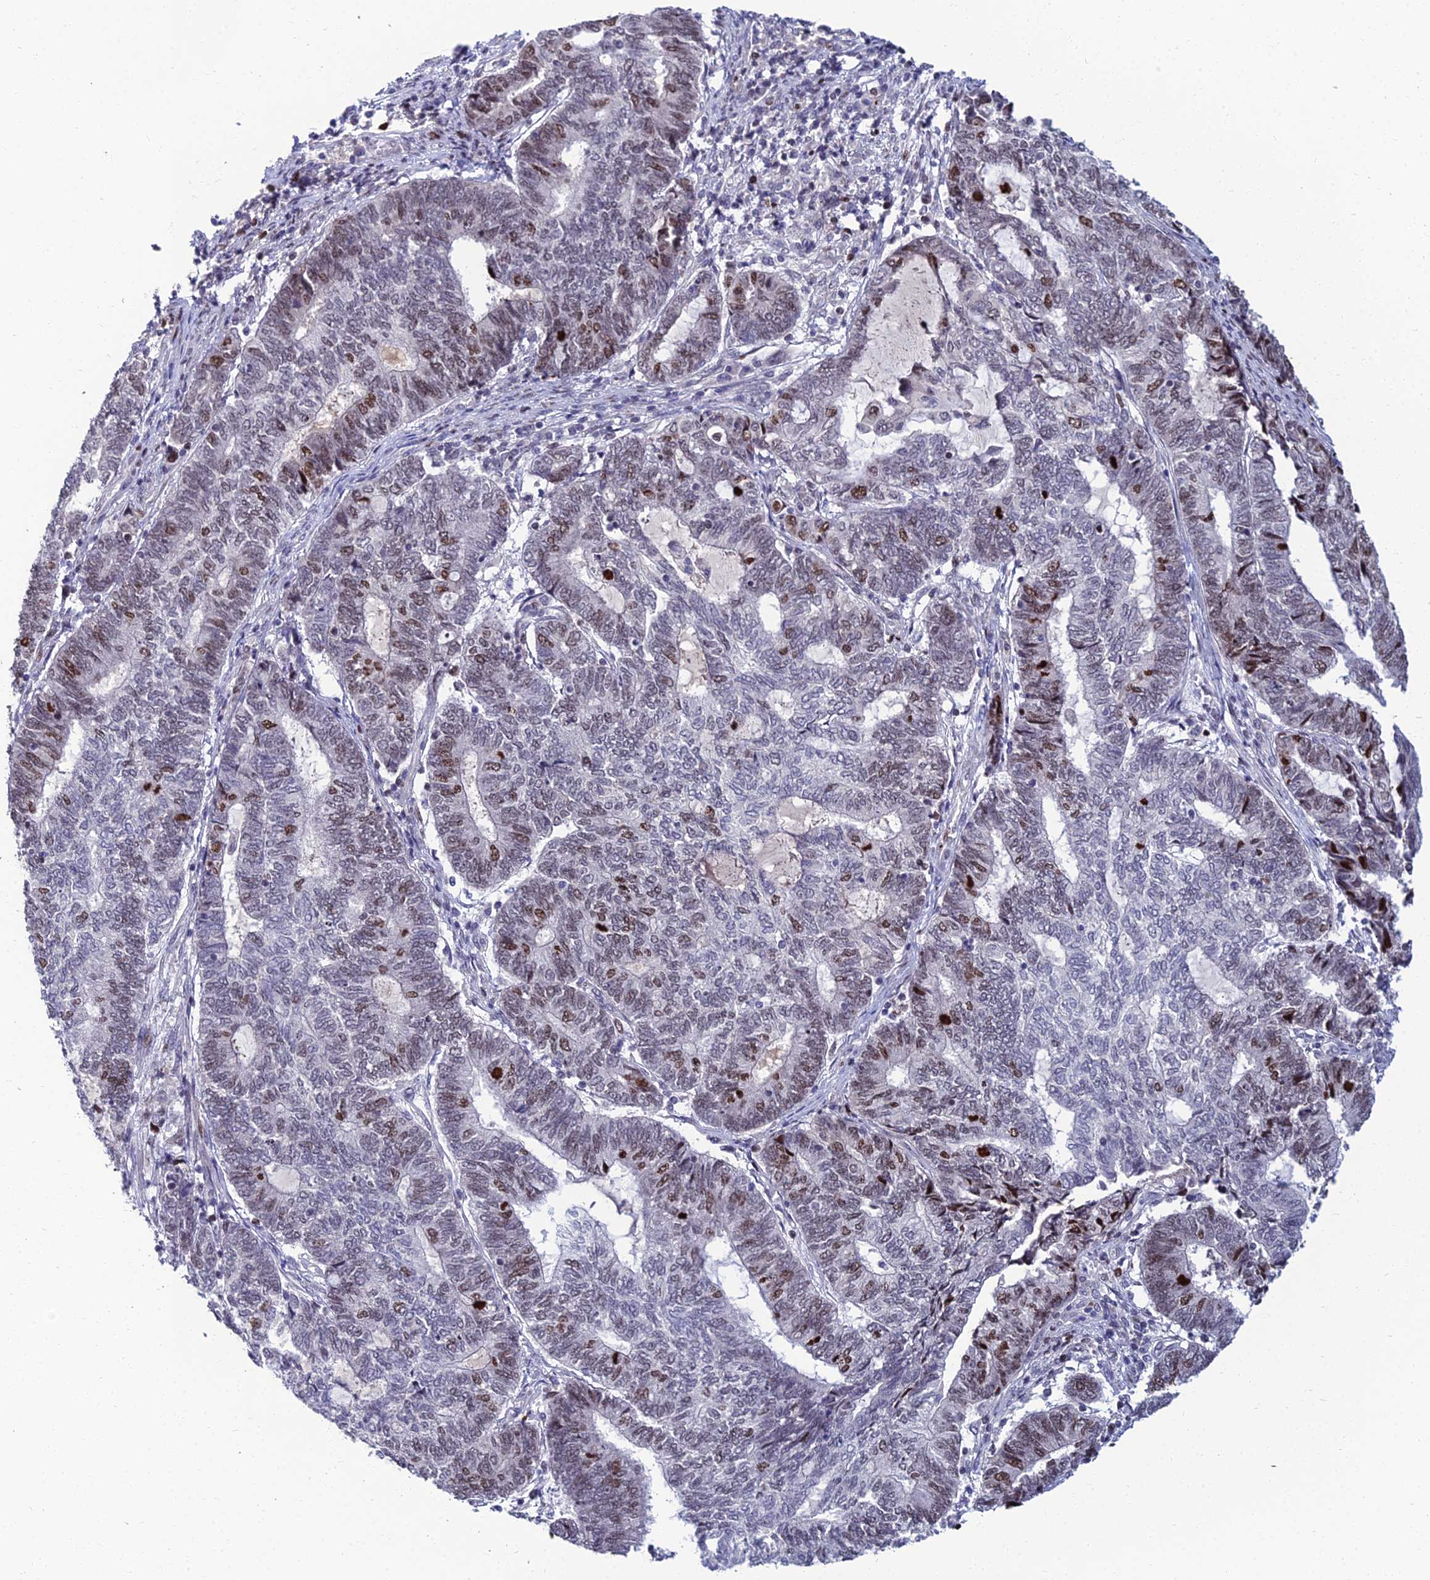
{"staining": {"intensity": "moderate", "quantity": "<25%", "location": "nuclear"}, "tissue": "endometrial cancer", "cell_type": "Tumor cells", "image_type": "cancer", "snomed": [{"axis": "morphology", "description": "Adenocarcinoma, NOS"}, {"axis": "topography", "description": "Uterus"}, {"axis": "topography", "description": "Endometrium"}], "caption": "A brown stain shows moderate nuclear expression of a protein in human adenocarcinoma (endometrial) tumor cells.", "gene": "TAF9B", "patient": {"sex": "female", "age": 70}}